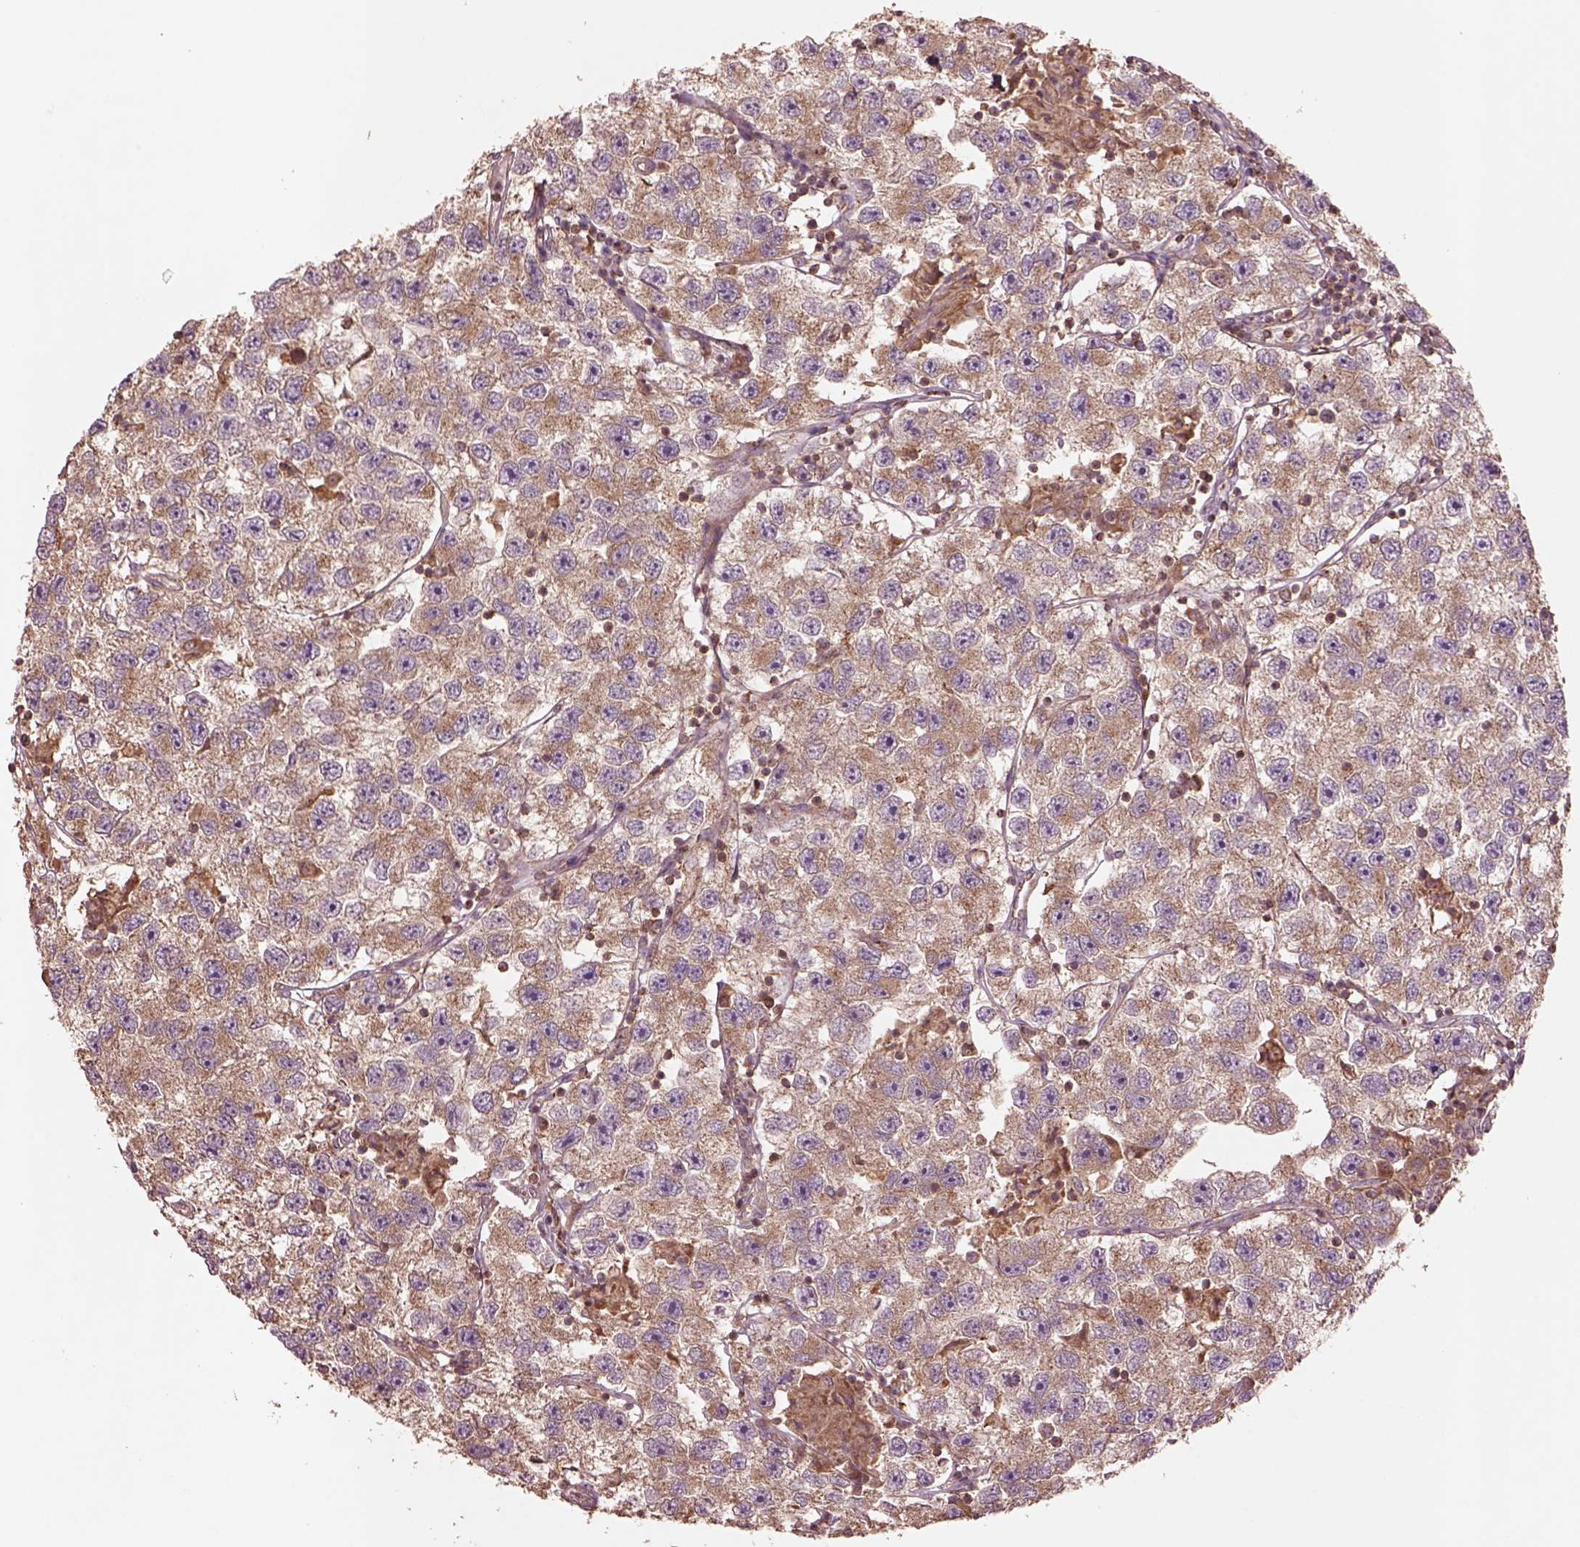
{"staining": {"intensity": "moderate", "quantity": "25%-75%", "location": "cytoplasmic/membranous"}, "tissue": "testis cancer", "cell_type": "Tumor cells", "image_type": "cancer", "snomed": [{"axis": "morphology", "description": "Seminoma, NOS"}, {"axis": "topography", "description": "Testis"}], "caption": "Moderate cytoplasmic/membranous staining for a protein is seen in approximately 25%-75% of tumor cells of testis cancer using immunohistochemistry.", "gene": "TRADD", "patient": {"sex": "male", "age": 26}}